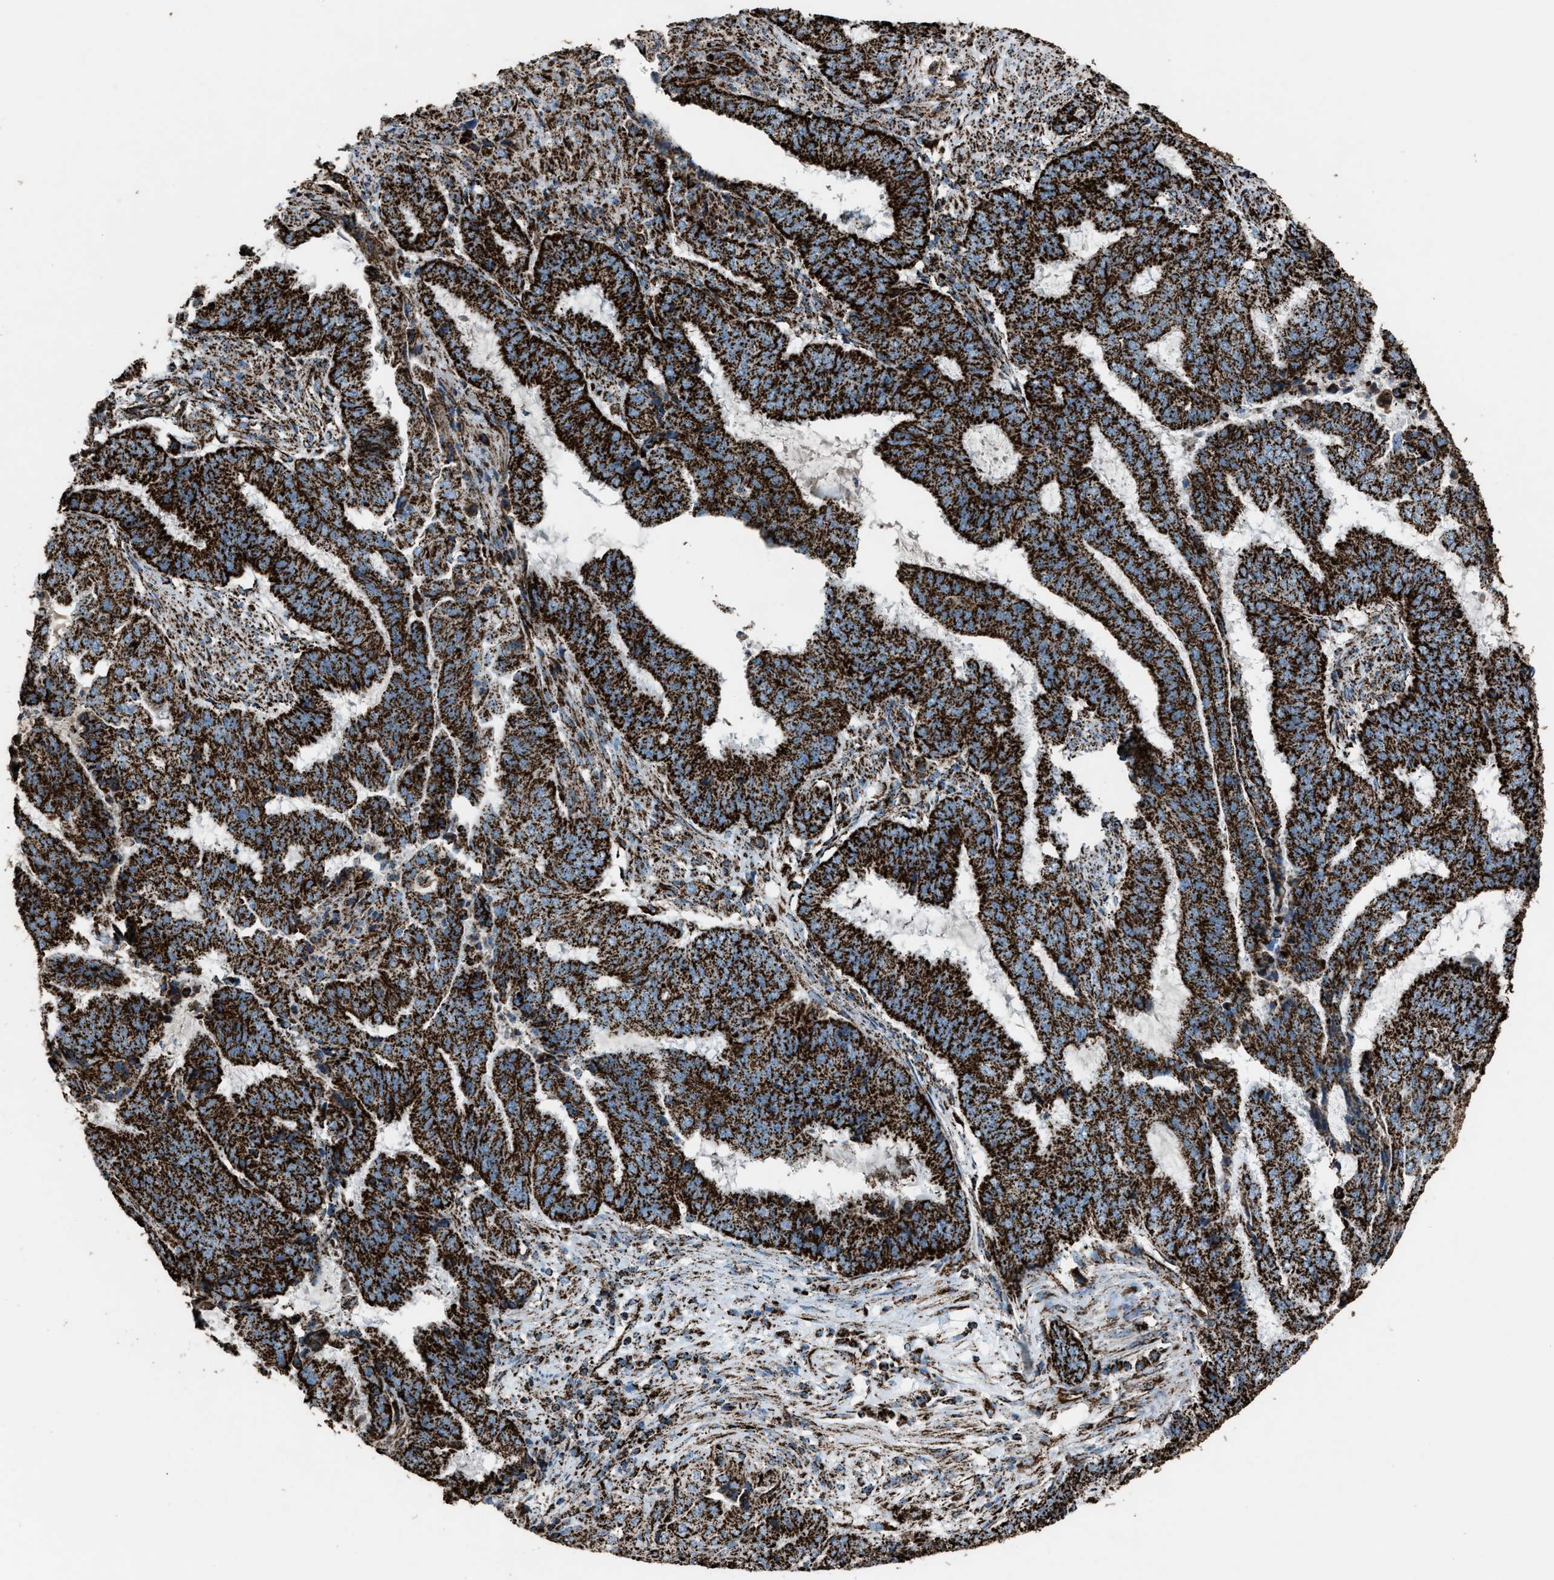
{"staining": {"intensity": "strong", "quantity": ">75%", "location": "cytoplasmic/membranous"}, "tissue": "endometrial cancer", "cell_type": "Tumor cells", "image_type": "cancer", "snomed": [{"axis": "morphology", "description": "Adenocarcinoma, NOS"}, {"axis": "topography", "description": "Endometrium"}], "caption": "About >75% of tumor cells in human endometrial adenocarcinoma reveal strong cytoplasmic/membranous protein positivity as visualized by brown immunohistochemical staining.", "gene": "MDH2", "patient": {"sex": "female", "age": 51}}